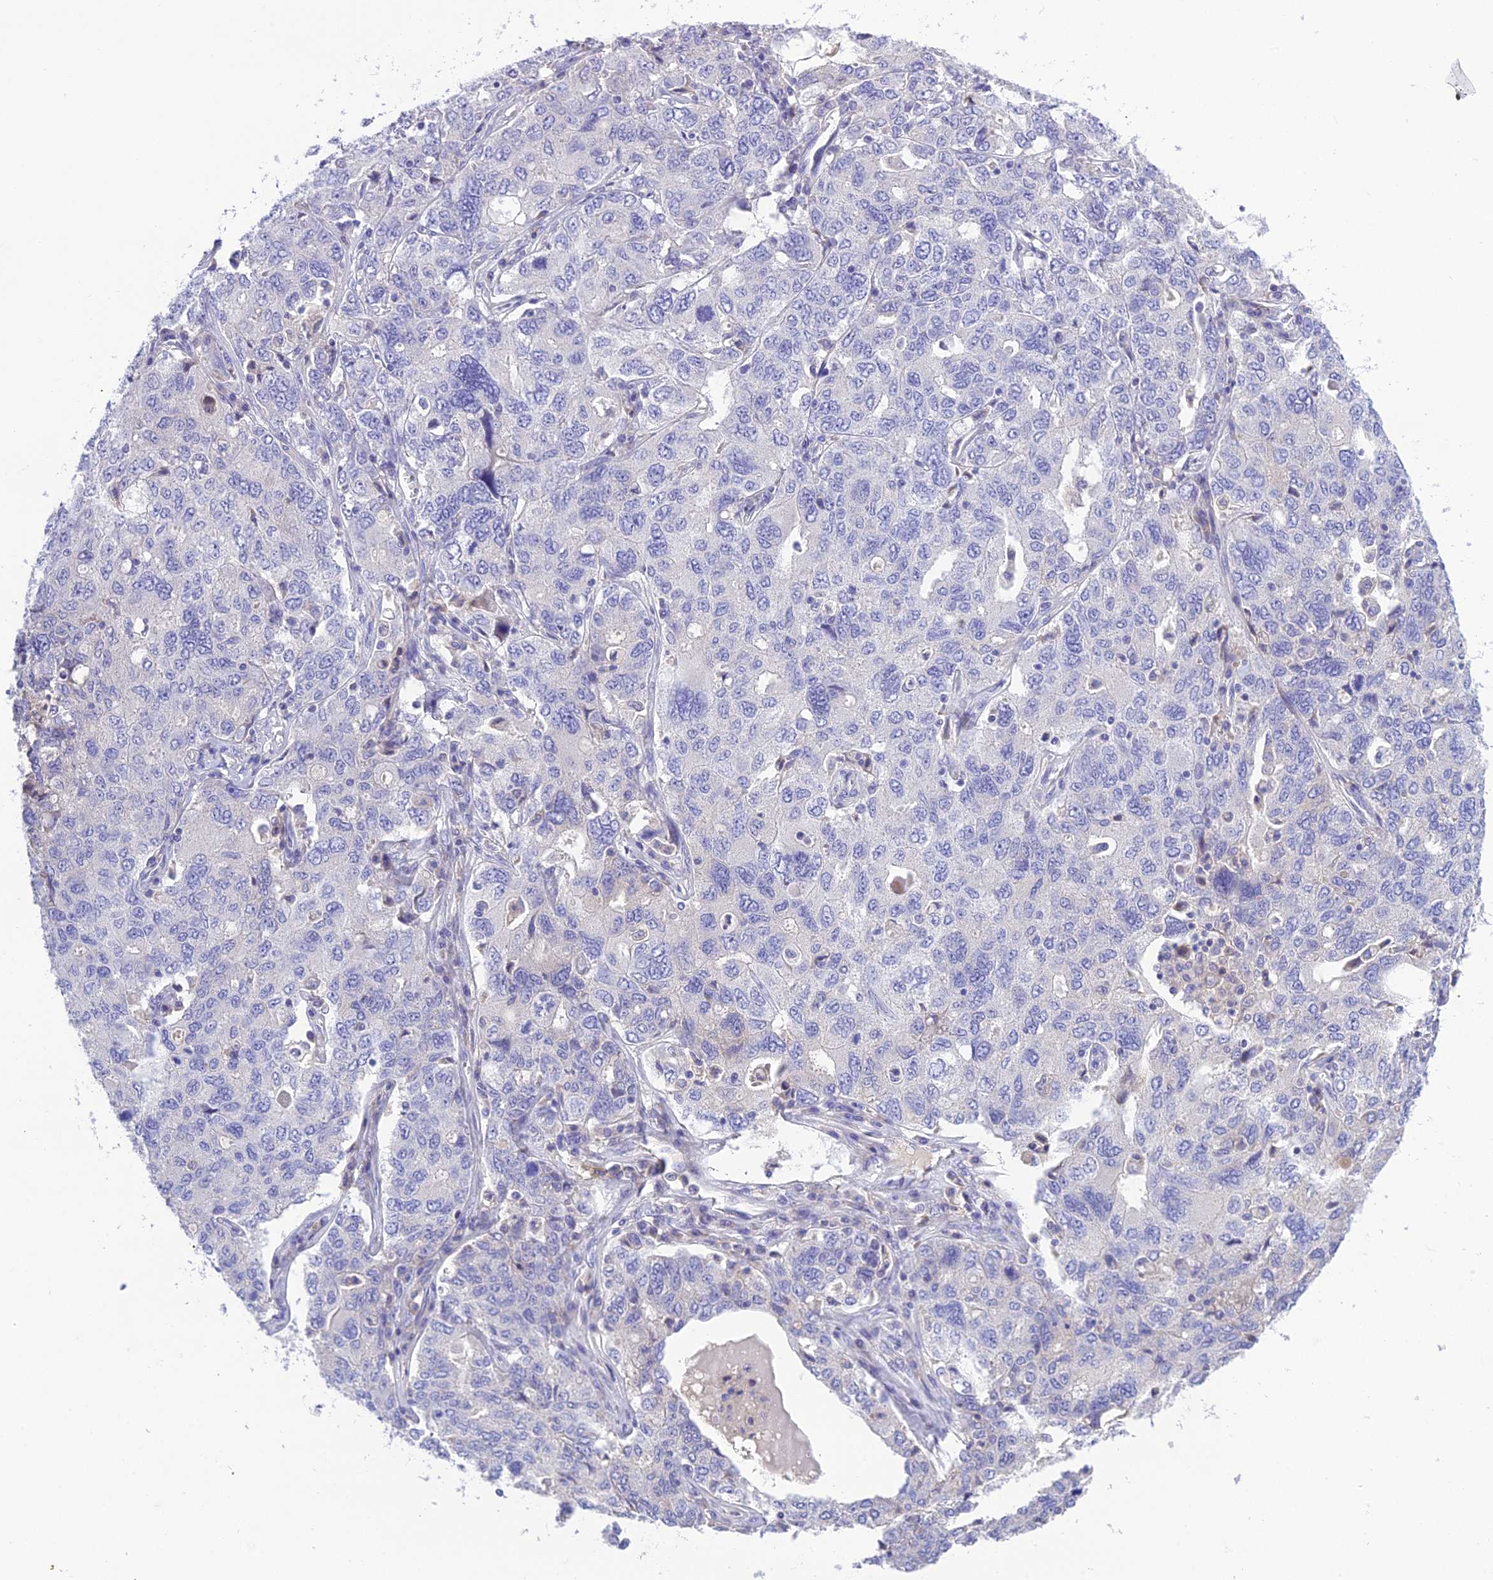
{"staining": {"intensity": "negative", "quantity": "none", "location": "none"}, "tissue": "ovarian cancer", "cell_type": "Tumor cells", "image_type": "cancer", "snomed": [{"axis": "morphology", "description": "Carcinoma, endometroid"}, {"axis": "topography", "description": "Ovary"}], "caption": "Immunohistochemistry of ovarian endometroid carcinoma reveals no staining in tumor cells.", "gene": "KIAA0408", "patient": {"sex": "female", "age": 62}}